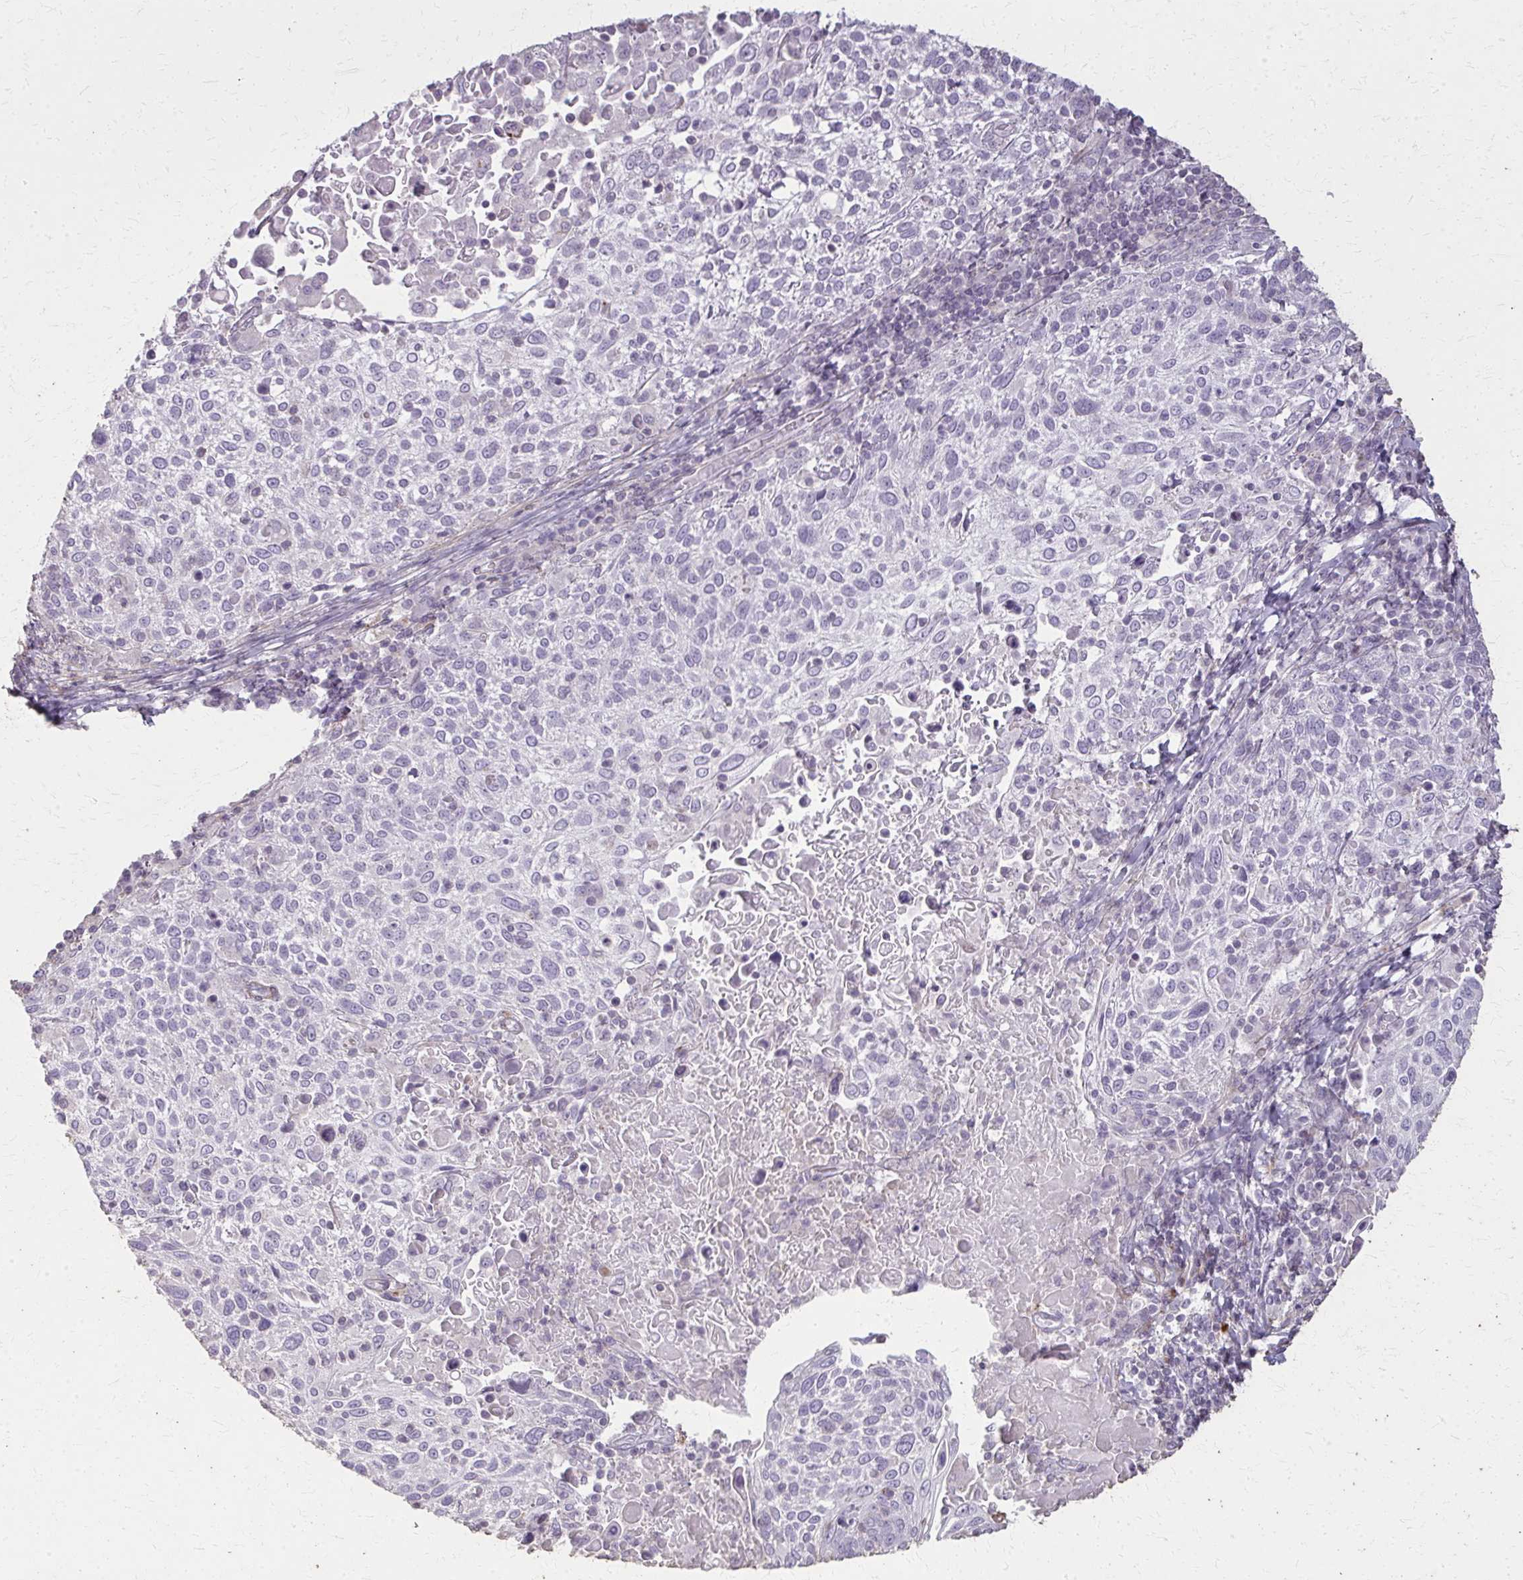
{"staining": {"intensity": "negative", "quantity": "none", "location": "none"}, "tissue": "cervical cancer", "cell_type": "Tumor cells", "image_type": "cancer", "snomed": [{"axis": "morphology", "description": "Squamous cell carcinoma, NOS"}, {"axis": "topography", "description": "Cervix"}], "caption": "High magnification brightfield microscopy of cervical cancer (squamous cell carcinoma) stained with DAB (brown) and counterstained with hematoxylin (blue): tumor cells show no significant staining.", "gene": "TENM4", "patient": {"sex": "female", "age": 61}}